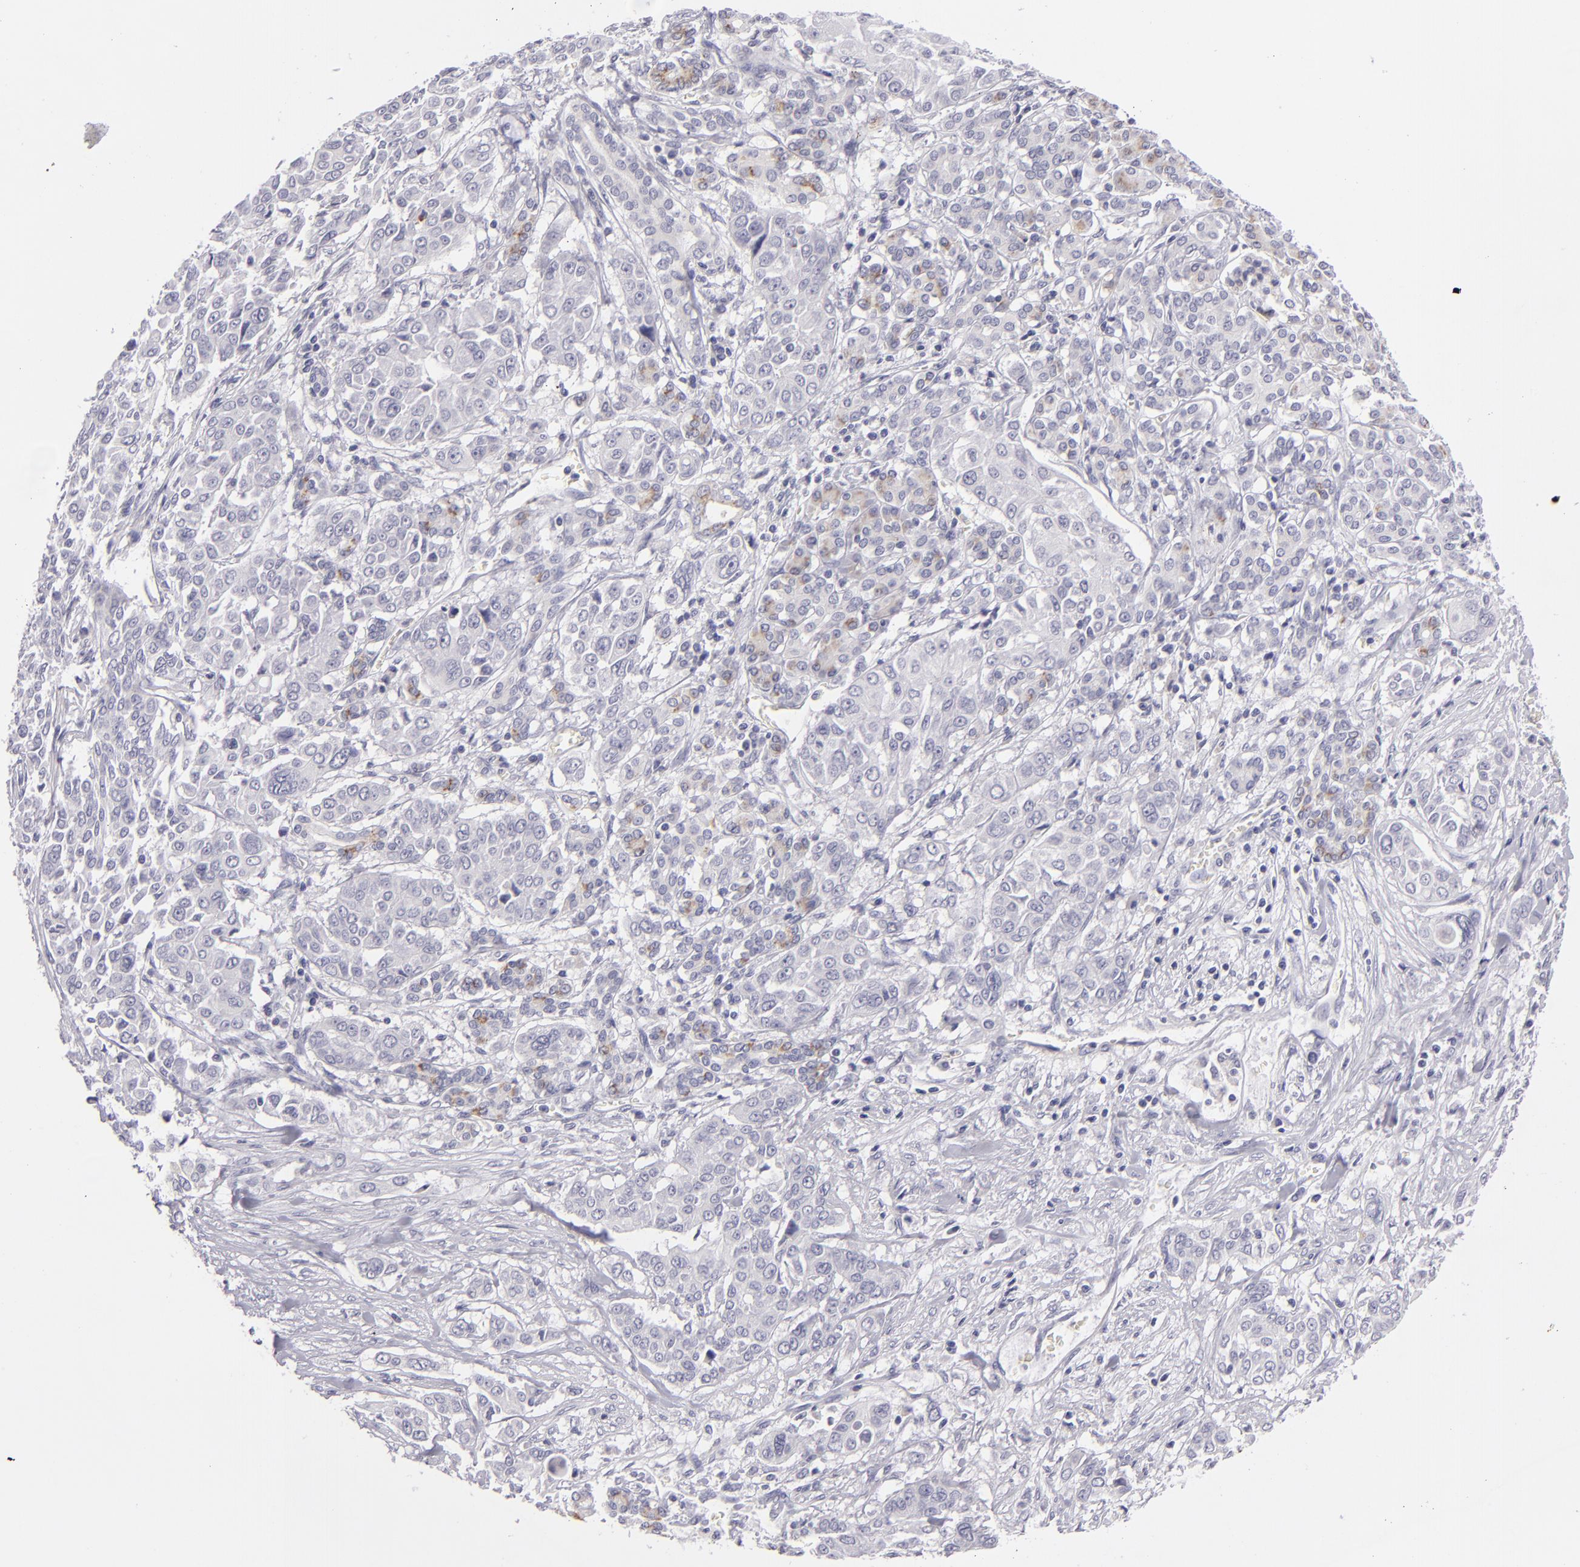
{"staining": {"intensity": "negative", "quantity": "none", "location": "none"}, "tissue": "pancreatic cancer", "cell_type": "Tumor cells", "image_type": "cancer", "snomed": [{"axis": "morphology", "description": "Adenocarcinoma, NOS"}, {"axis": "topography", "description": "Pancreas"}], "caption": "The photomicrograph exhibits no staining of tumor cells in pancreatic cancer (adenocarcinoma).", "gene": "TNNC1", "patient": {"sex": "female", "age": 52}}